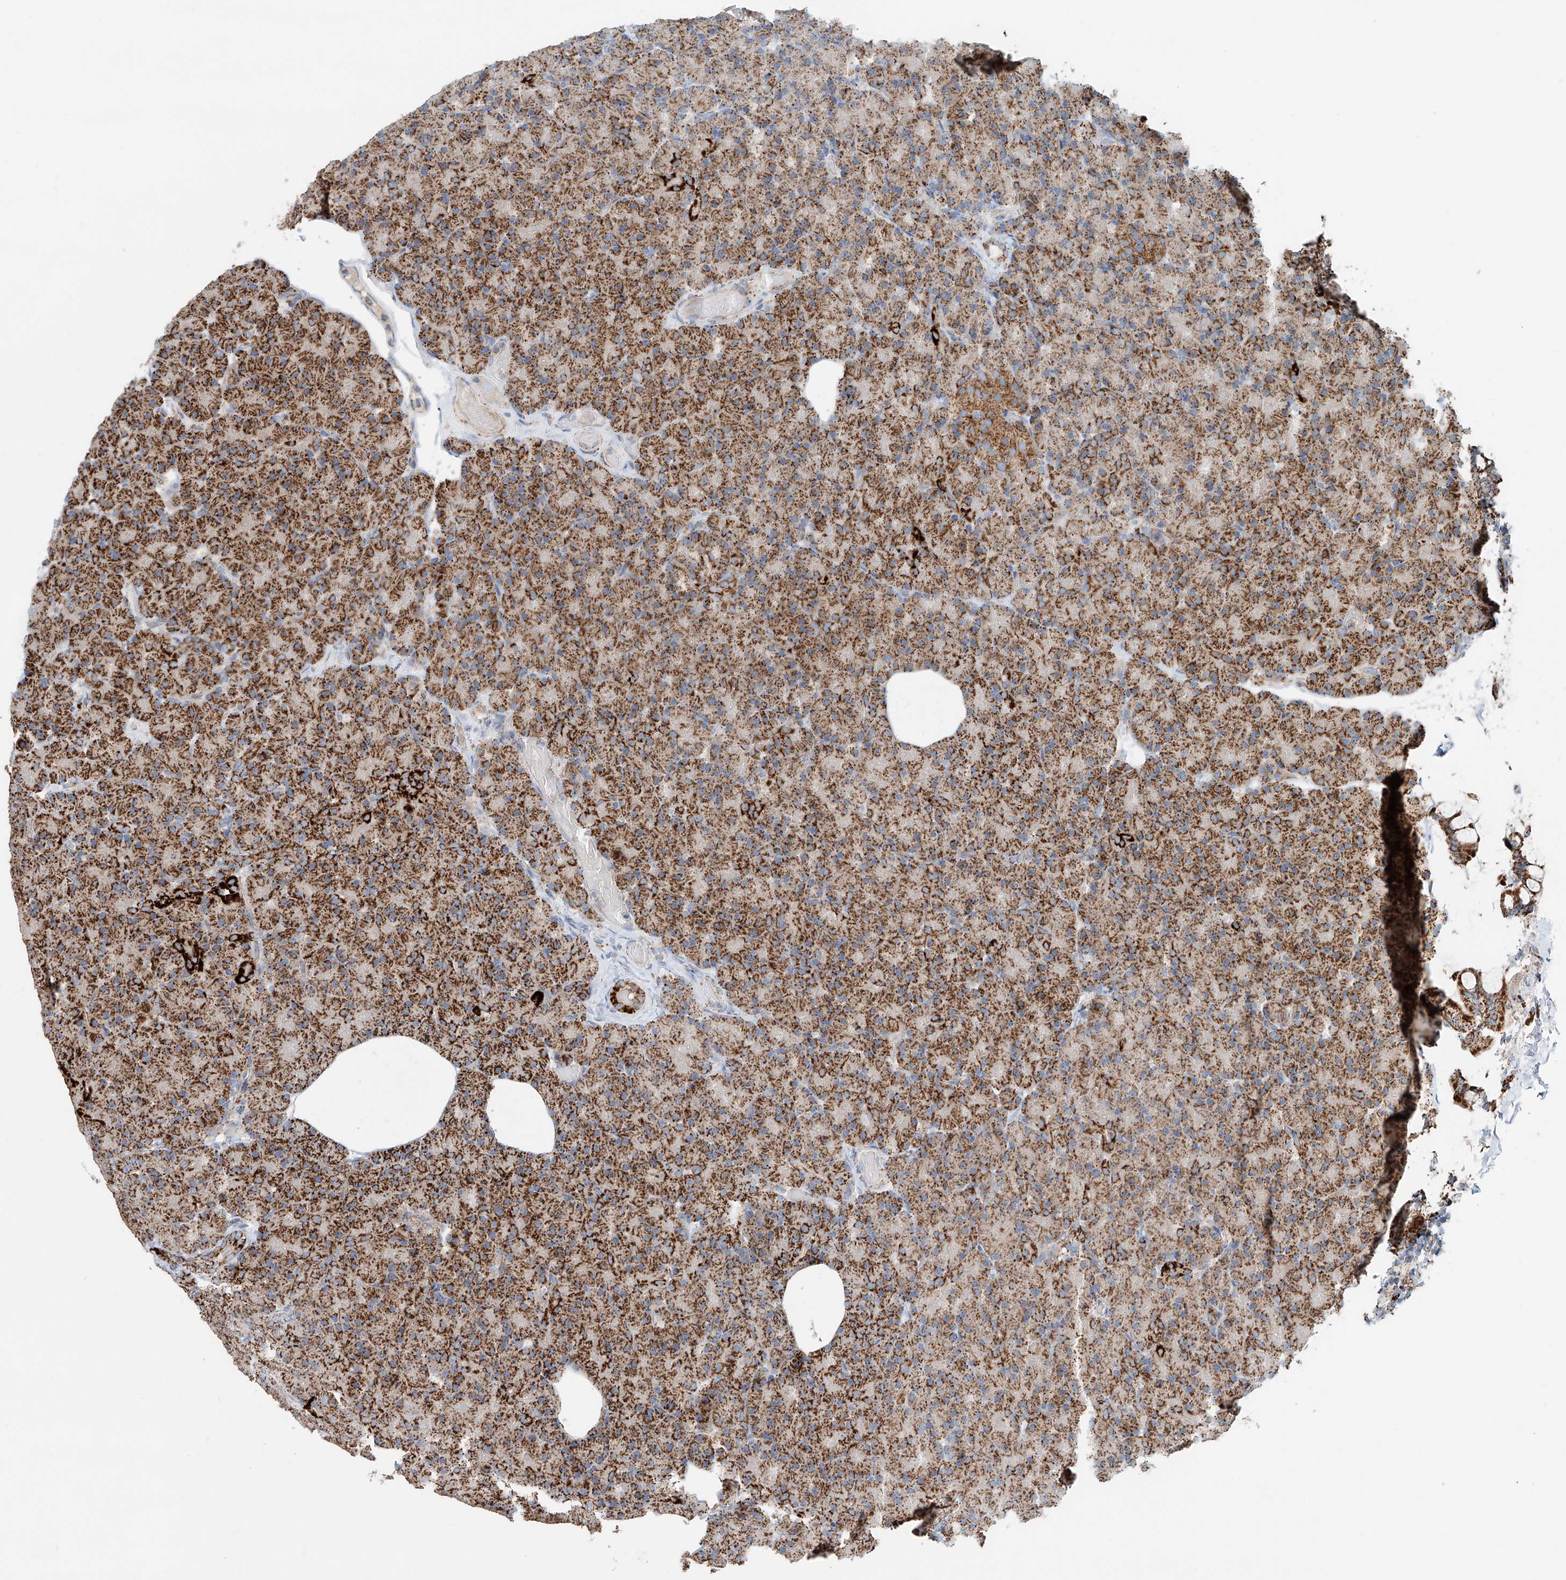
{"staining": {"intensity": "strong", "quantity": ">75%", "location": "cytoplasmic/membranous"}, "tissue": "pancreas", "cell_type": "Exocrine glandular cells", "image_type": "normal", "snomed": [{"axis": "morphology", "description": "Normal tissue, NOS"}, {"axis": "topography", "description": "Pancreas"}], "caption": "Normal pancreas shows strong cytoplasmic/membranous expression in approximately >75% of exocrine glandular cells, visualized by immunohistochemistry.", "gene": "CARD10", "patient": {"sex": "female", "age": 43}}